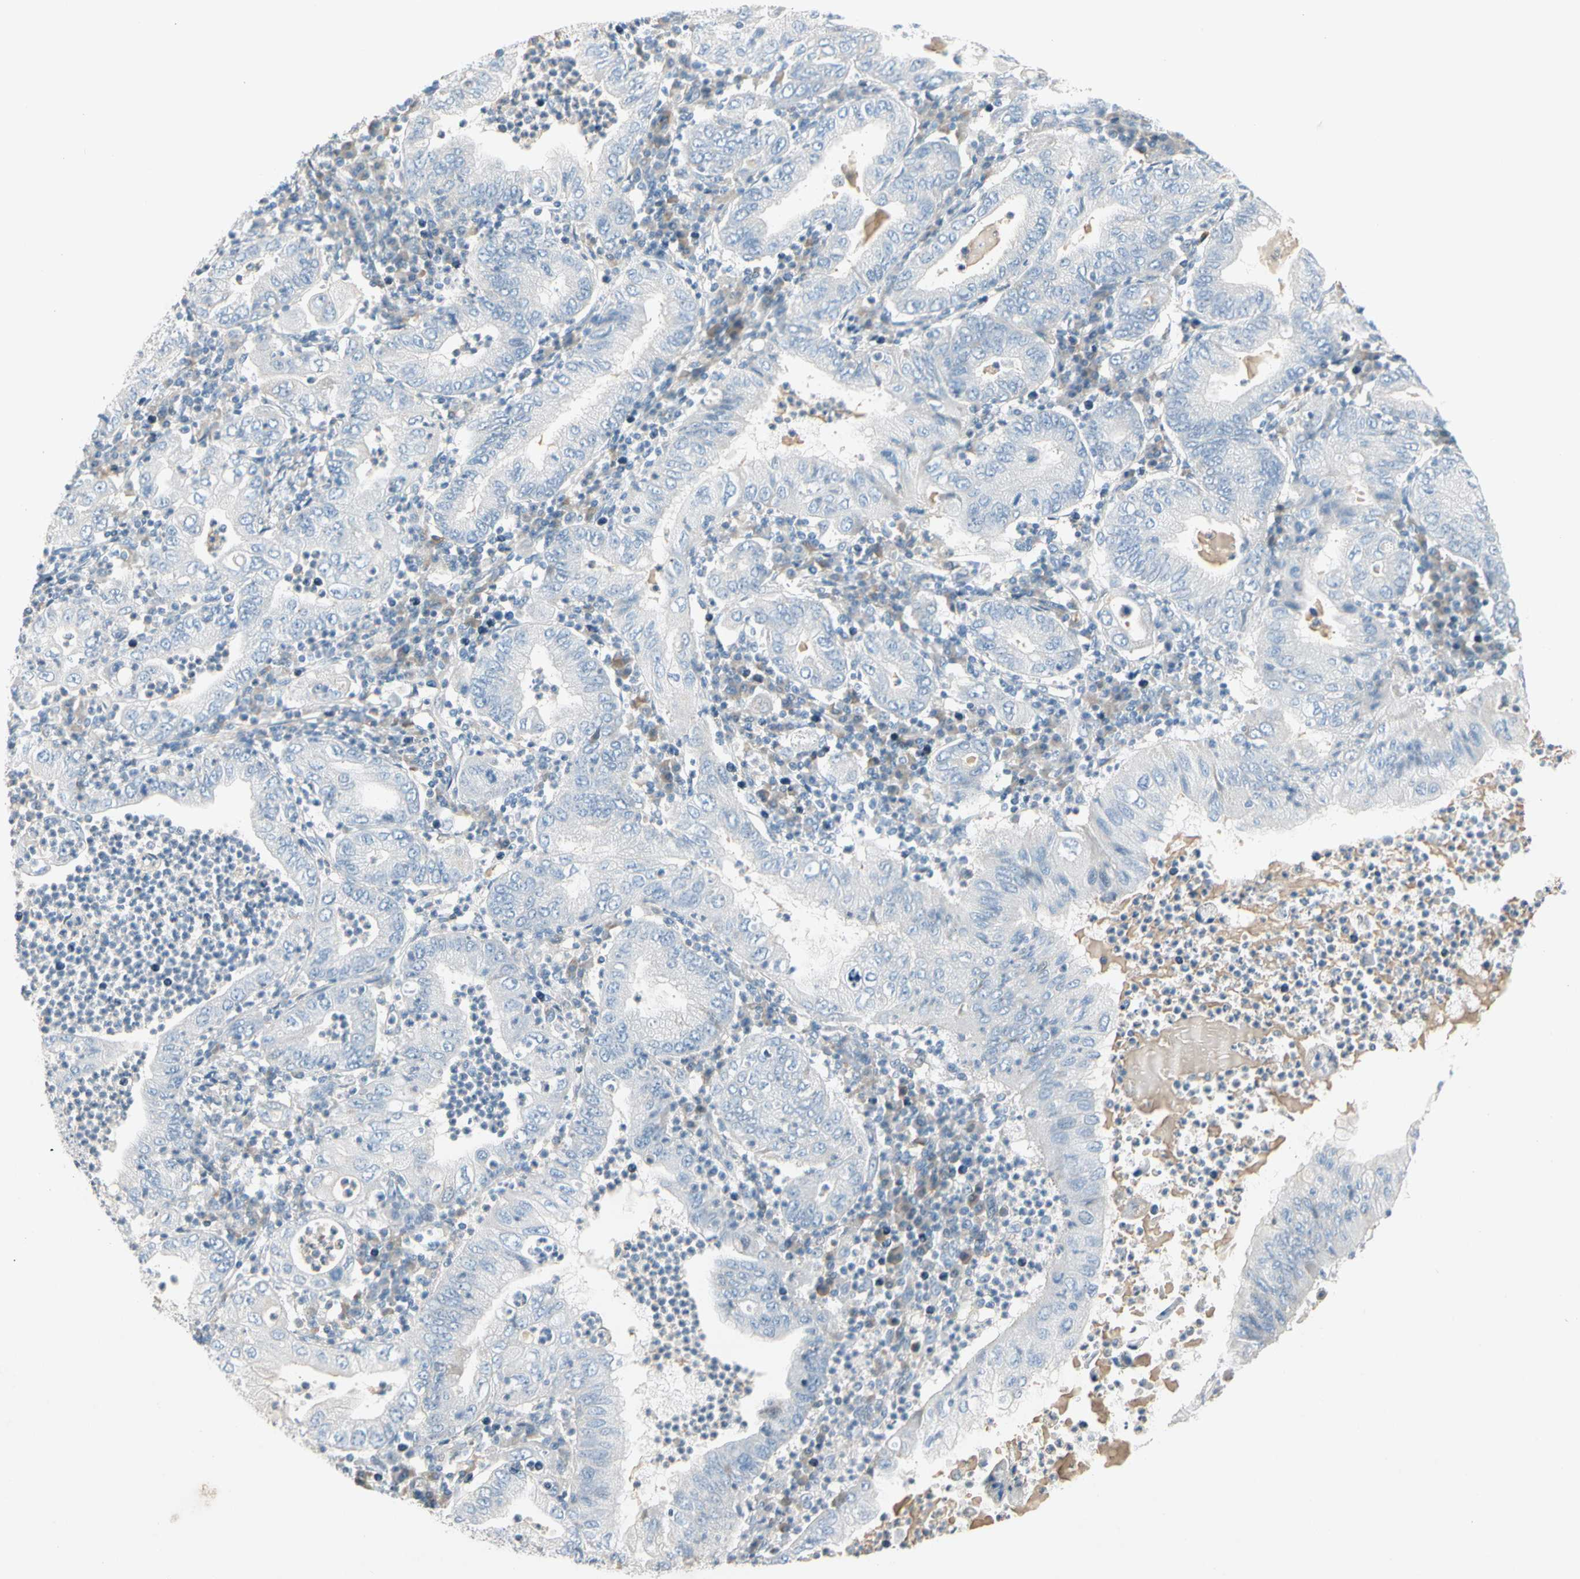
{"staining": {"intensity": "negative", "quantity": "none", "location": "none"}, "tissue": "stomach cancer", "cell_type": "Tumor cells", "image_type": "cancer", "snomed": [{"axis": "morphology", "description": "Normal tissue, NOS"}, {"axis": "morphology", "description": "Adenocarcinoma, NOS"}, {"axis": "topography", "description": "Esophagus"}, {"axis": "topography", "description": "Stomach, upper"}, {"axis": "topography", "description": "Peripheral nerve tissue"}], "caption": "Immunohistochemistry (IHC) photomicrograph of neoplastic tissue: human adenocarcinoma (stomach) stained with DAB (3,3'-diaminobenzidine) demonstrates no significant protein staining in tumor cells.", "gene": "CYP2E1", "patient": {"sex": "male", "age": 62}}